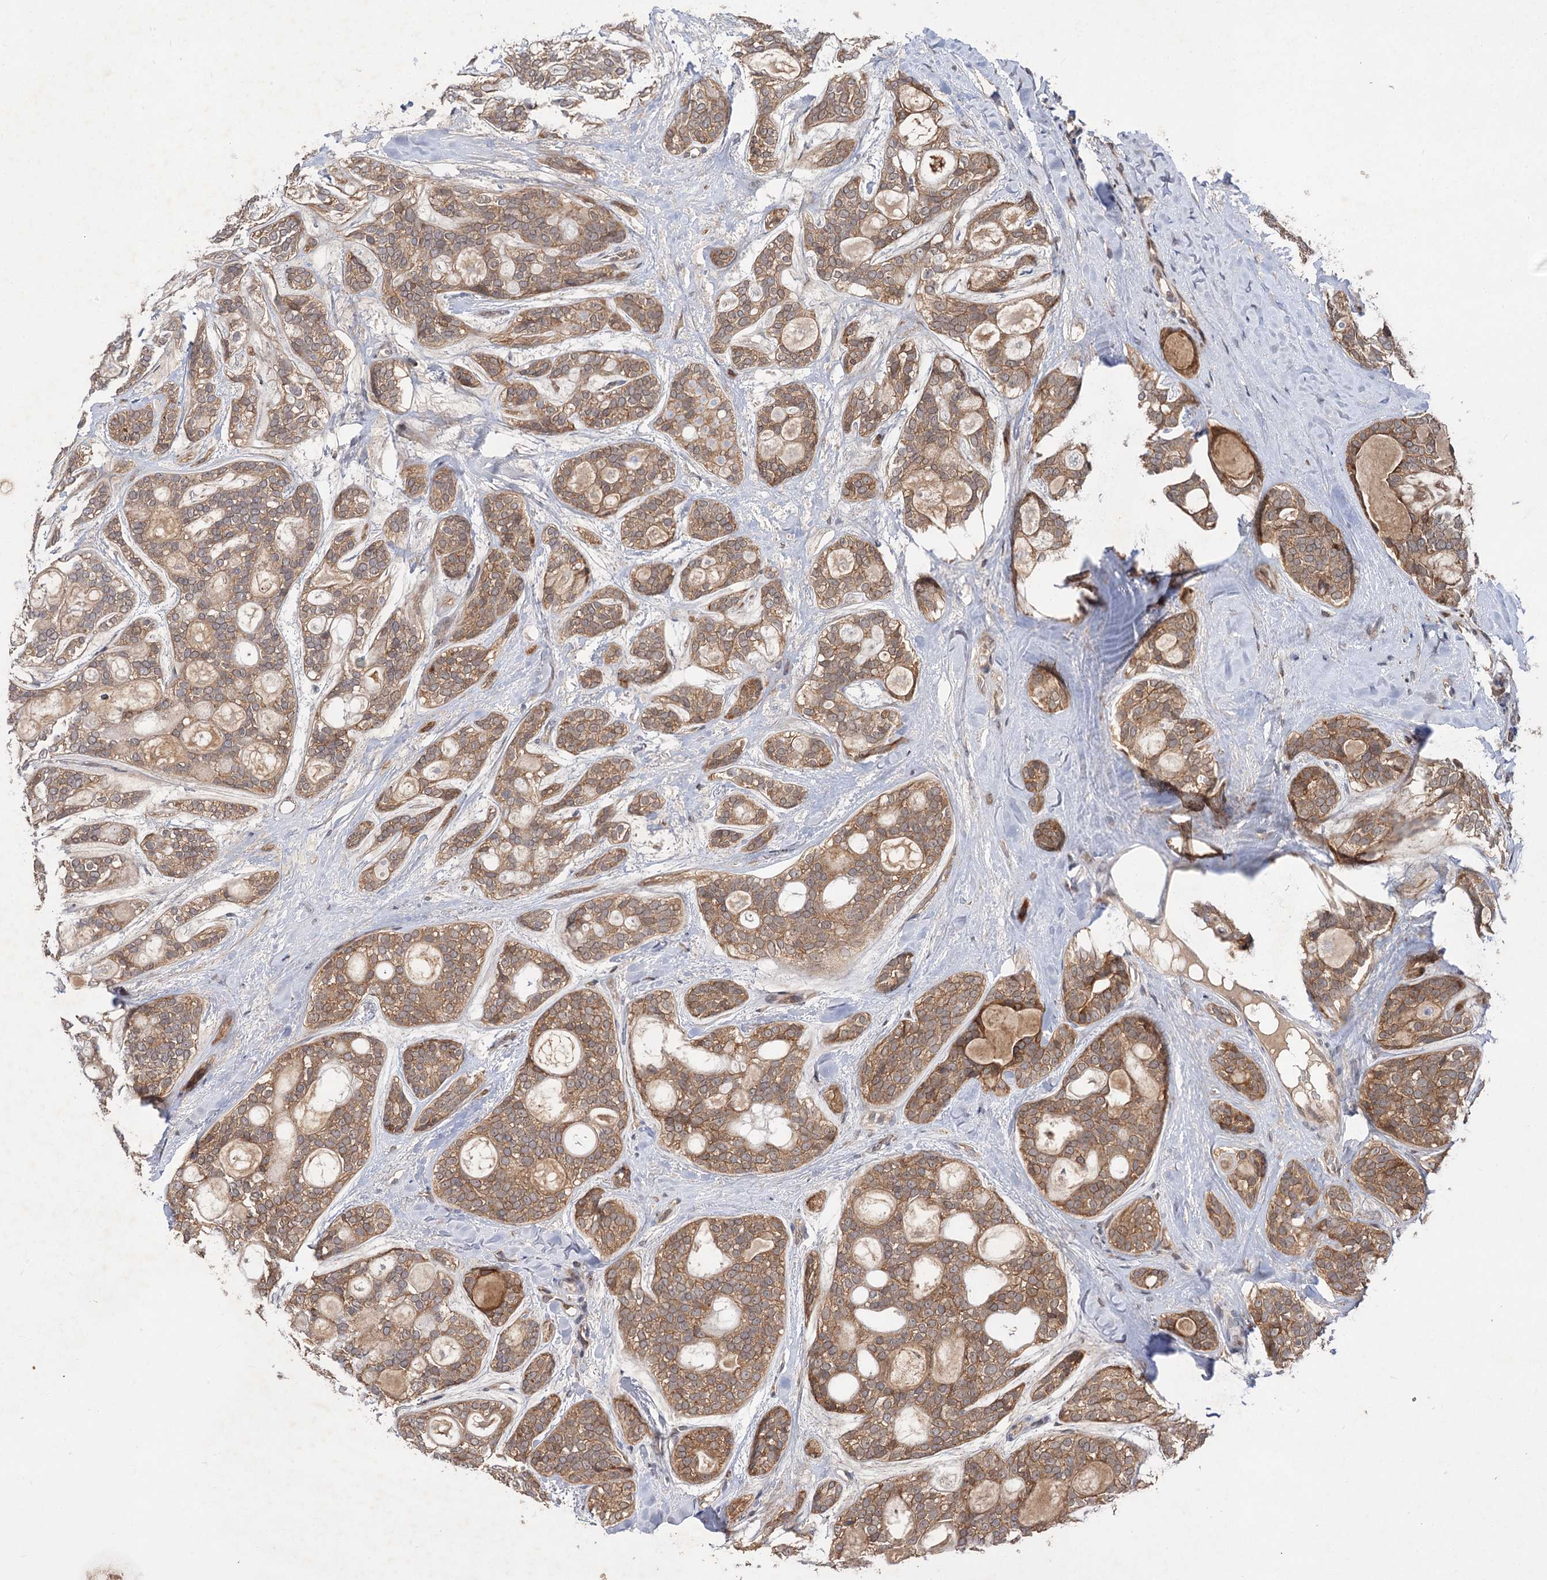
{"staining": {"intensity": "moderate", "quantity": ">75%", "location": "cytoplasmic/membranous"}, "tissue": "head and neck cancer", "cell_type": "Tumor cells", "image_type": "cancer", "snomed": [{"axis": "morphology", "description": "Adenocarcinoma, NOS"}, {"axis": "topography", "description": "Head-Neck"}], "caption": "Protein expression analysis of human head and neck cancer (adenocarcinoma) reveals moderate cytoplasmic/membranous staining in about >75% of tumor cells.", "gene": "FBXW8", "patient": {"sex": "male", "age": 66}}